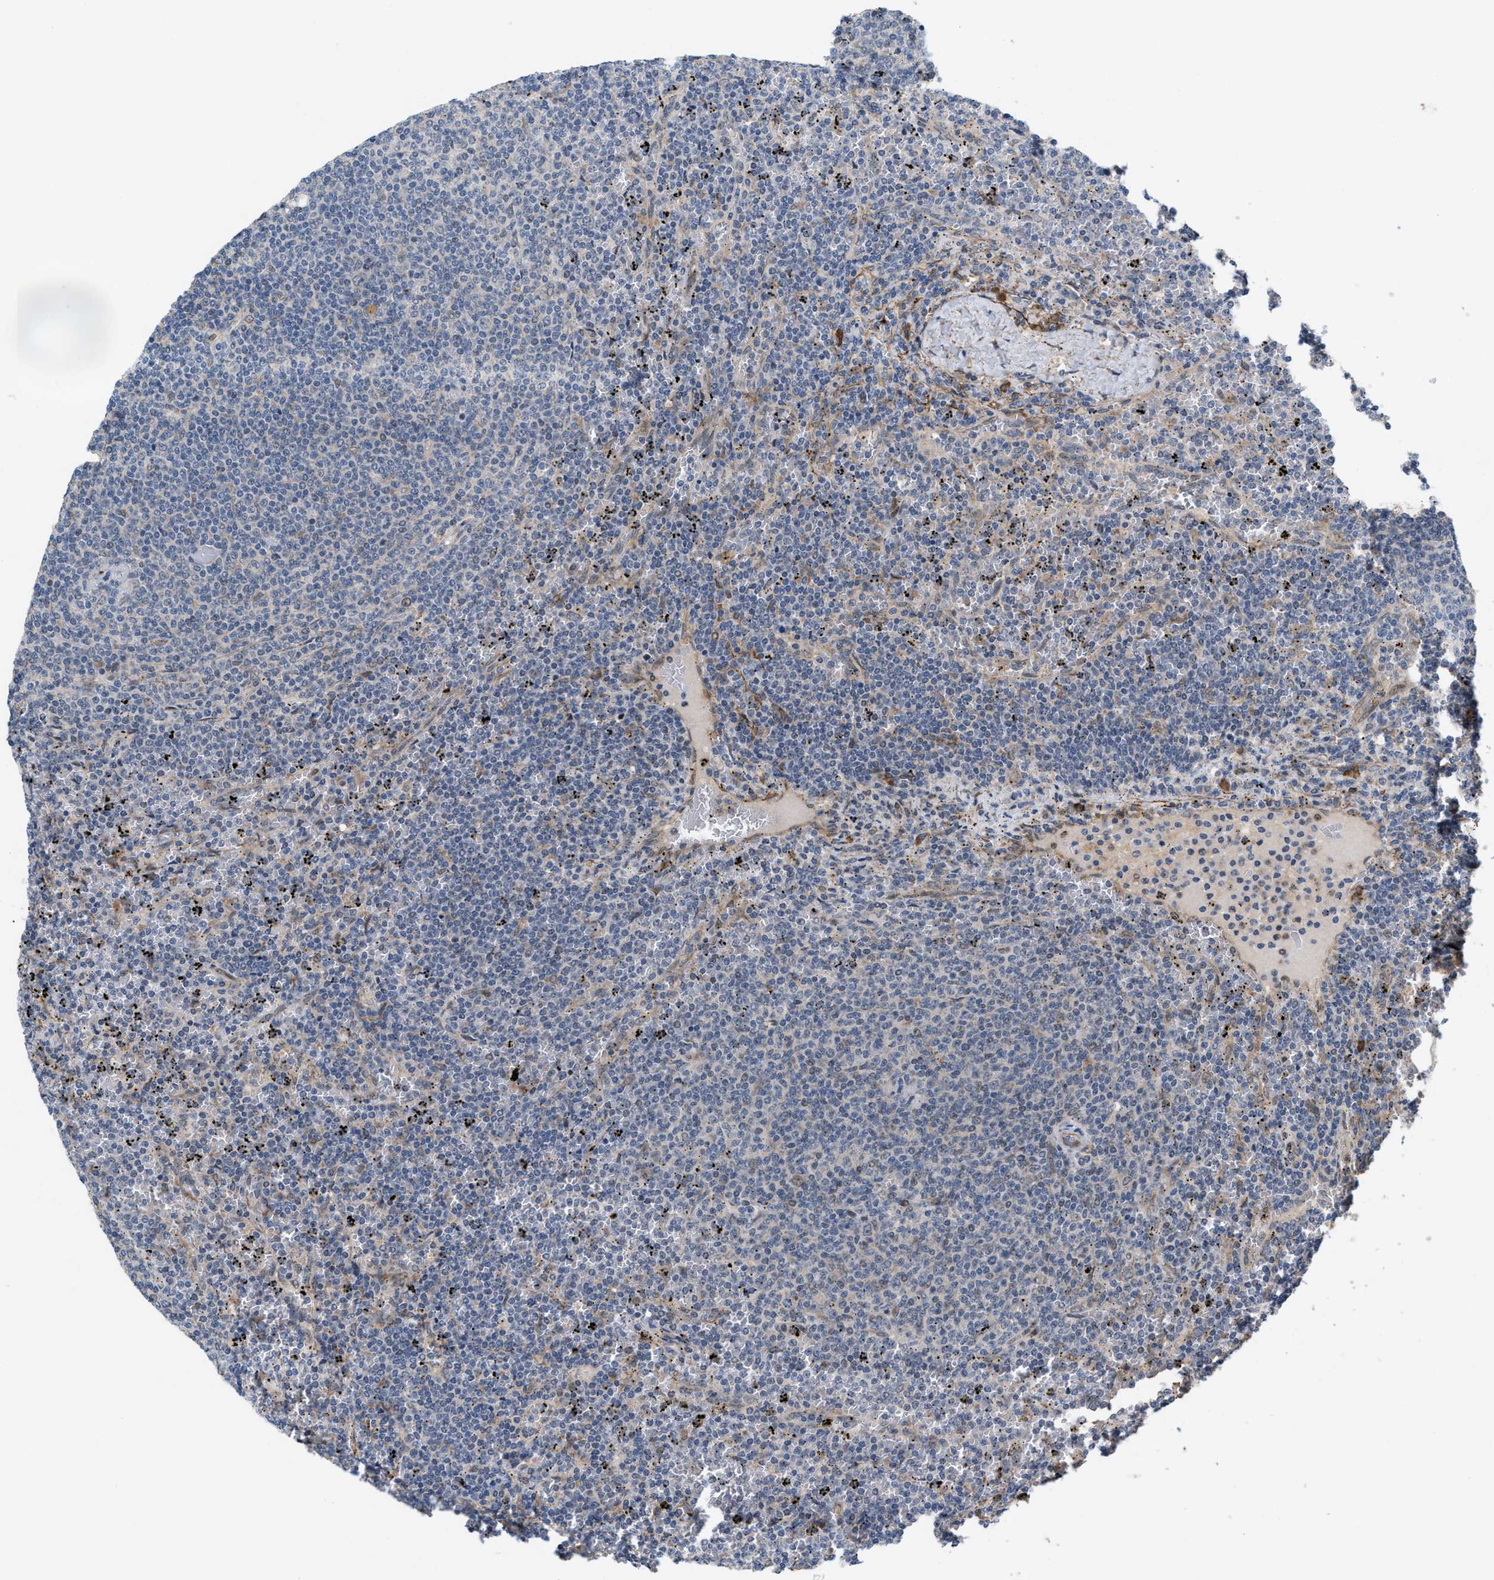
{"staining": {"intensity": "negative", "quantity": "none", "location": "none"}, "tissue": "lymphoma", "cell_type": "Tumor cells", "image_type": "cancer", "snomed": [{"axis": "morphology", "description": "Malignant lymphoma, non-Hodgkin's type, Low grade"}, {"axis": "topography", "description": "Spleen"}], "caption": "An image of human low-grade malignant lymphoma, non-Hodgkin's type is negative for staining in tumor cells.", "gene": "MFSD6", "patient": {"sex": "female", "age": 50}}